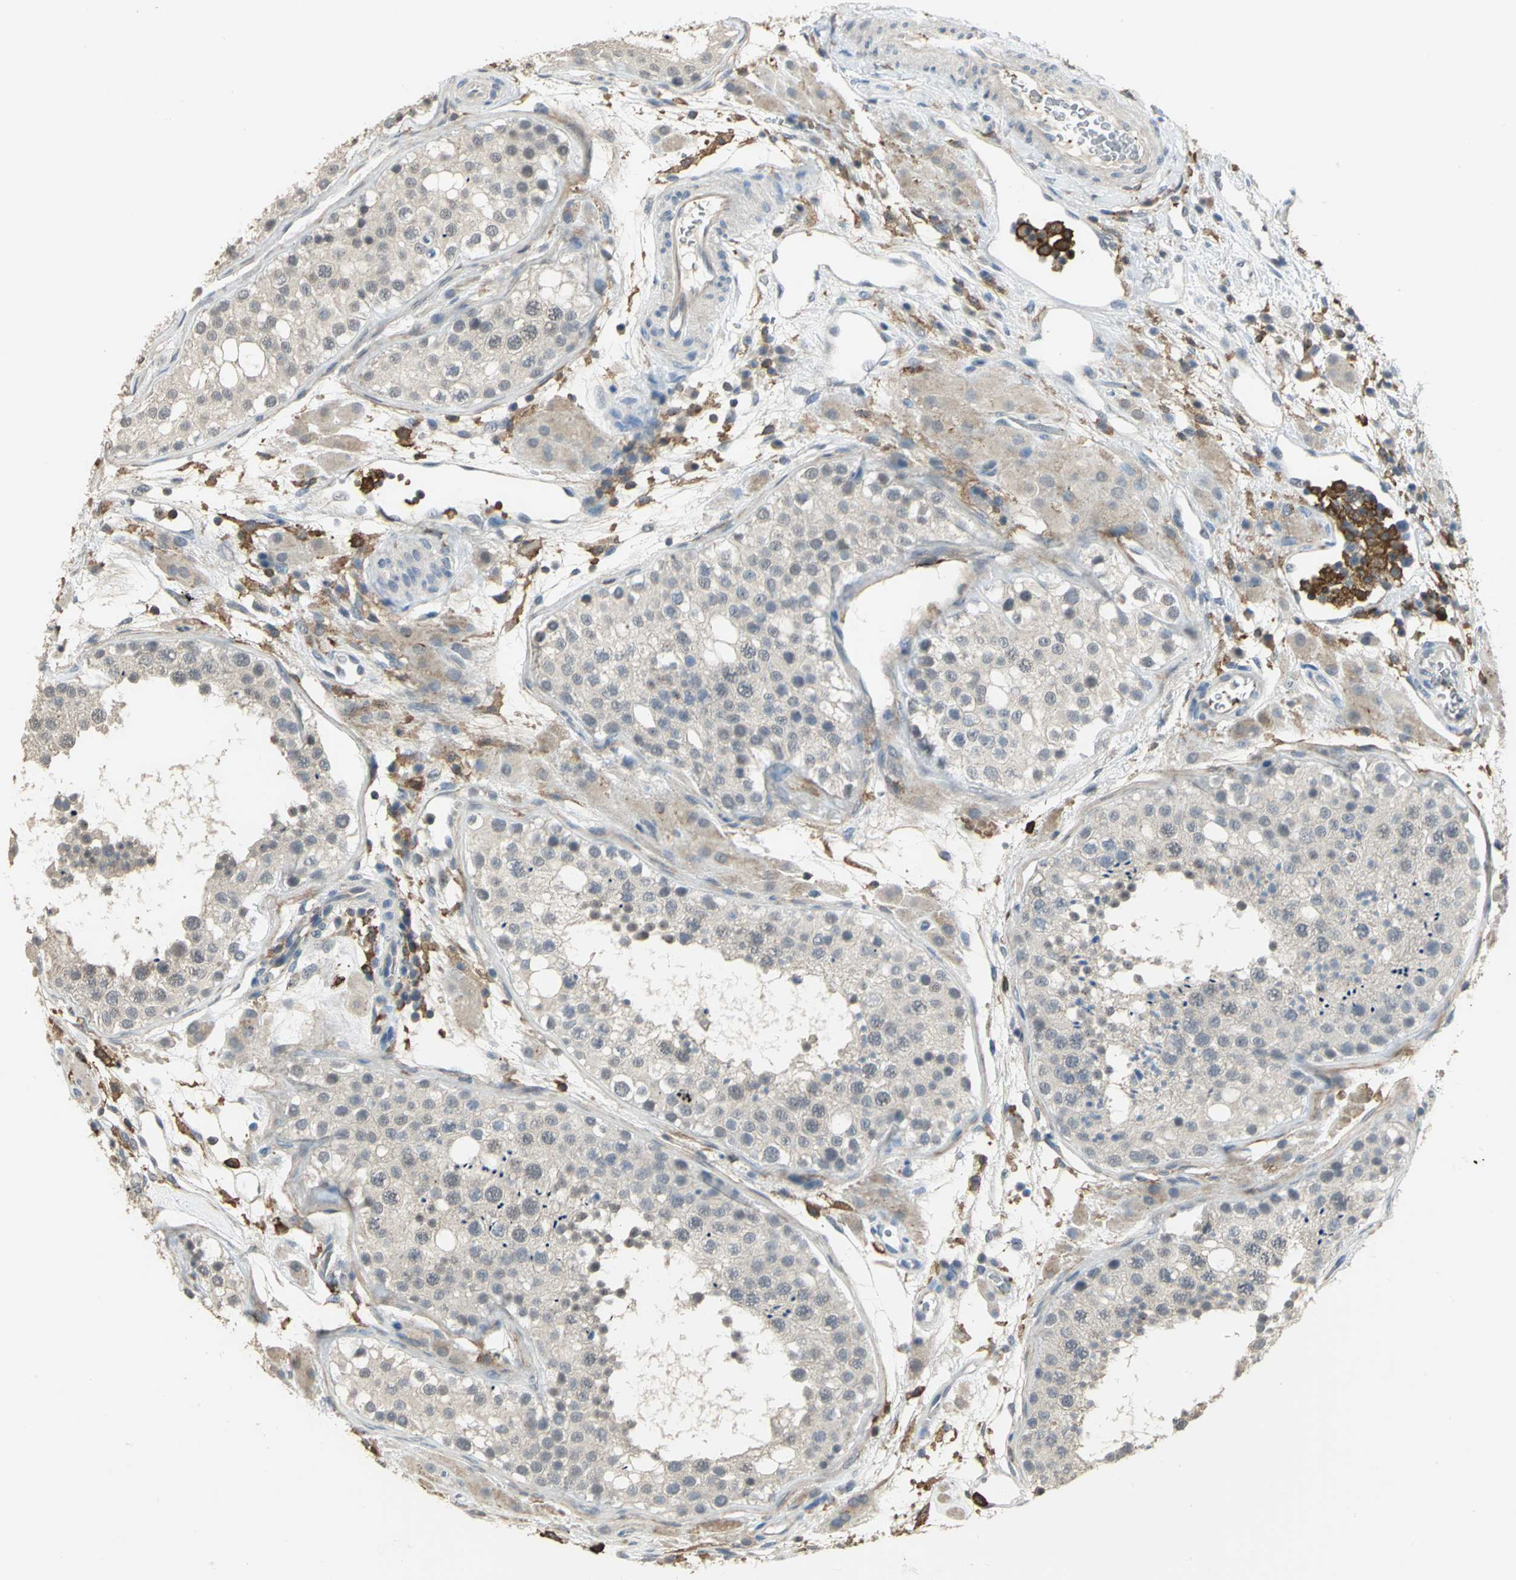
{"staining": {"intensity": "negative", "quantity": "none", "location": "none"}, "tissue": "testis", "cell_type": "Cells in seminiferous ducts", "image_type": "normal", "snomed": [{"axis": "morphology", "description": "Normal tissue, NOS"}, {"axis": "topography", "description": "Testis"}], "caption": "Immunohistochemical staining of normal testis shows no significant expression in cells in seminiferous ducts. (DAB (3,3'-diaminobenzidine) immunohistochemistry, high magnification).", "gene": "SKAP2", "patient": {"sex": "male", "age": 26}}